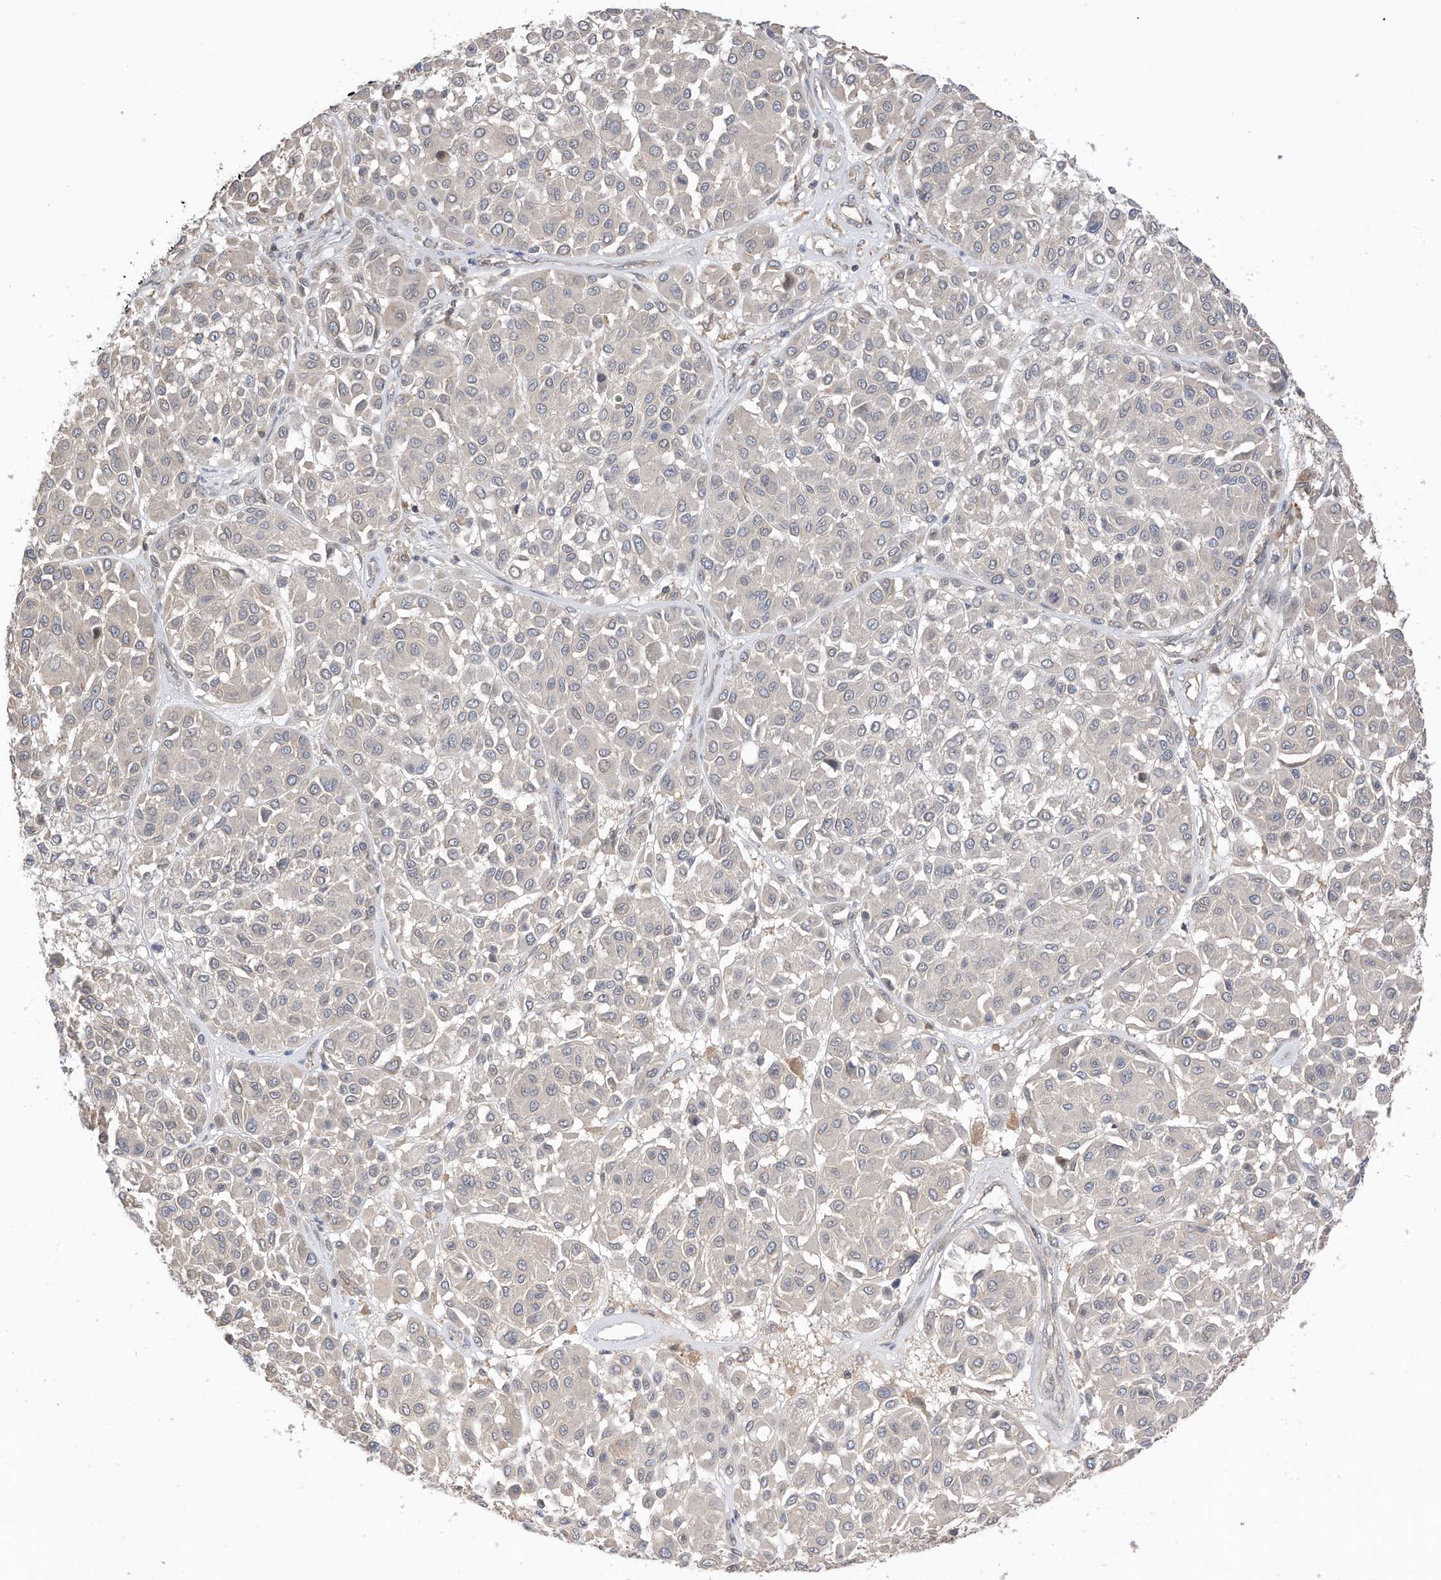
{"staining": {"intensity": "negative", "quantity": "none", "location": "none"}, "tissue": "melanoma", "cell_type": "Tumor cells", "image_type": "cancer", "snomed": [{"axis": "morphology", "description": "Malignant melanoma, Metastatic site"}, {"axis": "topography", "description": "Soft tissue"}], "caption": "IHC micrograph of neoplastic tissue: malignant melanoma (metastatic site) stained with DAB (3,3'-diaminobenzidine) demonstrates no significant protein staining in tumor cells. (DAB (3,3'-diaminobenzidine) immunohistochemistry (IHC) with hematoxylin counter stain).", "gene": "REC8", "patient": {"sex": "male", "age": 41}}